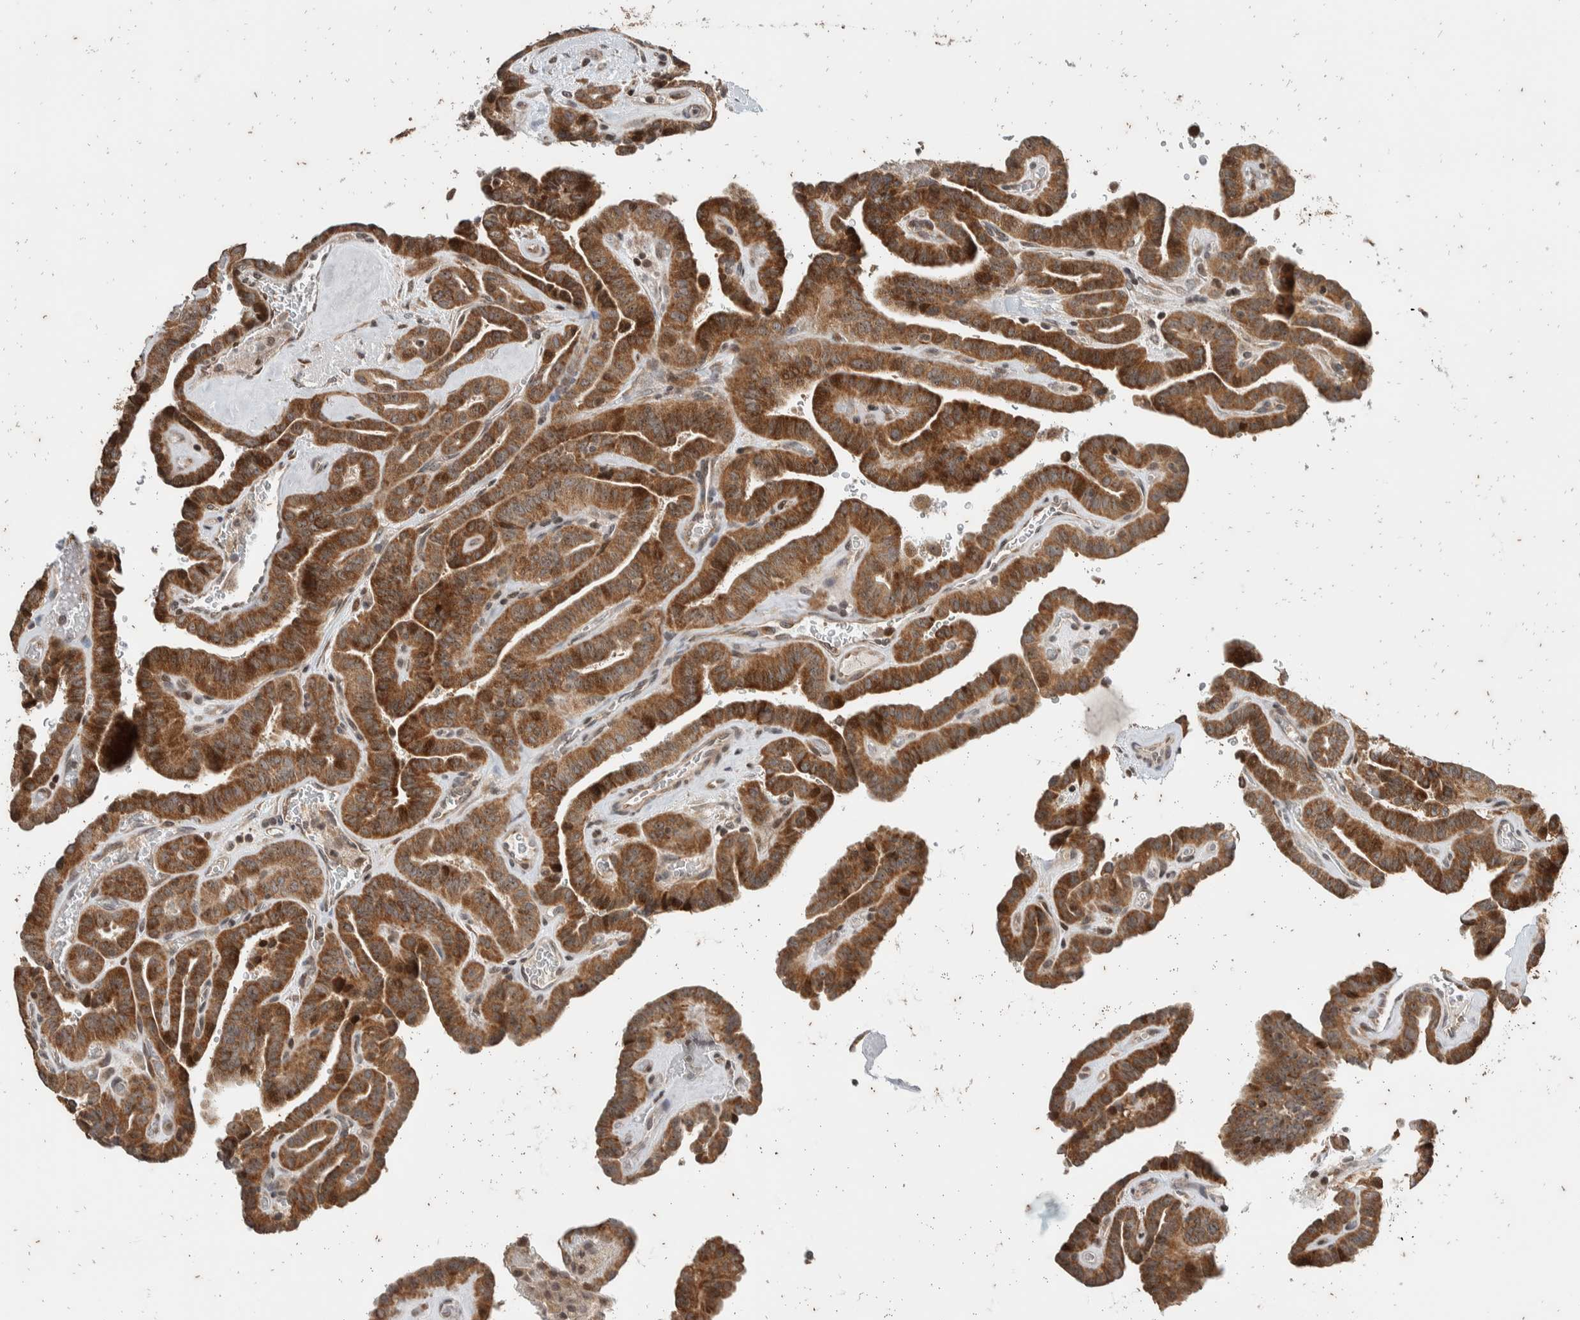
{"staining": {"intensity": "moderate", "quantity": ">75%", "location": "cytoplasmic/membranous"}, "tissue": "thyroid cancer", "cell_type": "Tumor cells", "image_type": "cancer", "snomed": [{"axis": "morphology", "description": "Papillary adenocarcinoma, NOS"}, {"axis": "topography", "description": "Thyroid gland"}], "caption": "High-power microscopy captured an immunohistochemistry image of thyroid cancer (papillary adenocarcinoma), revealing moderate cytoplasmic/membranous positivity in about >75% of tumor cells.", "gene": "ATXN7L1", "patient": {"sex": "male", "age": 77}}